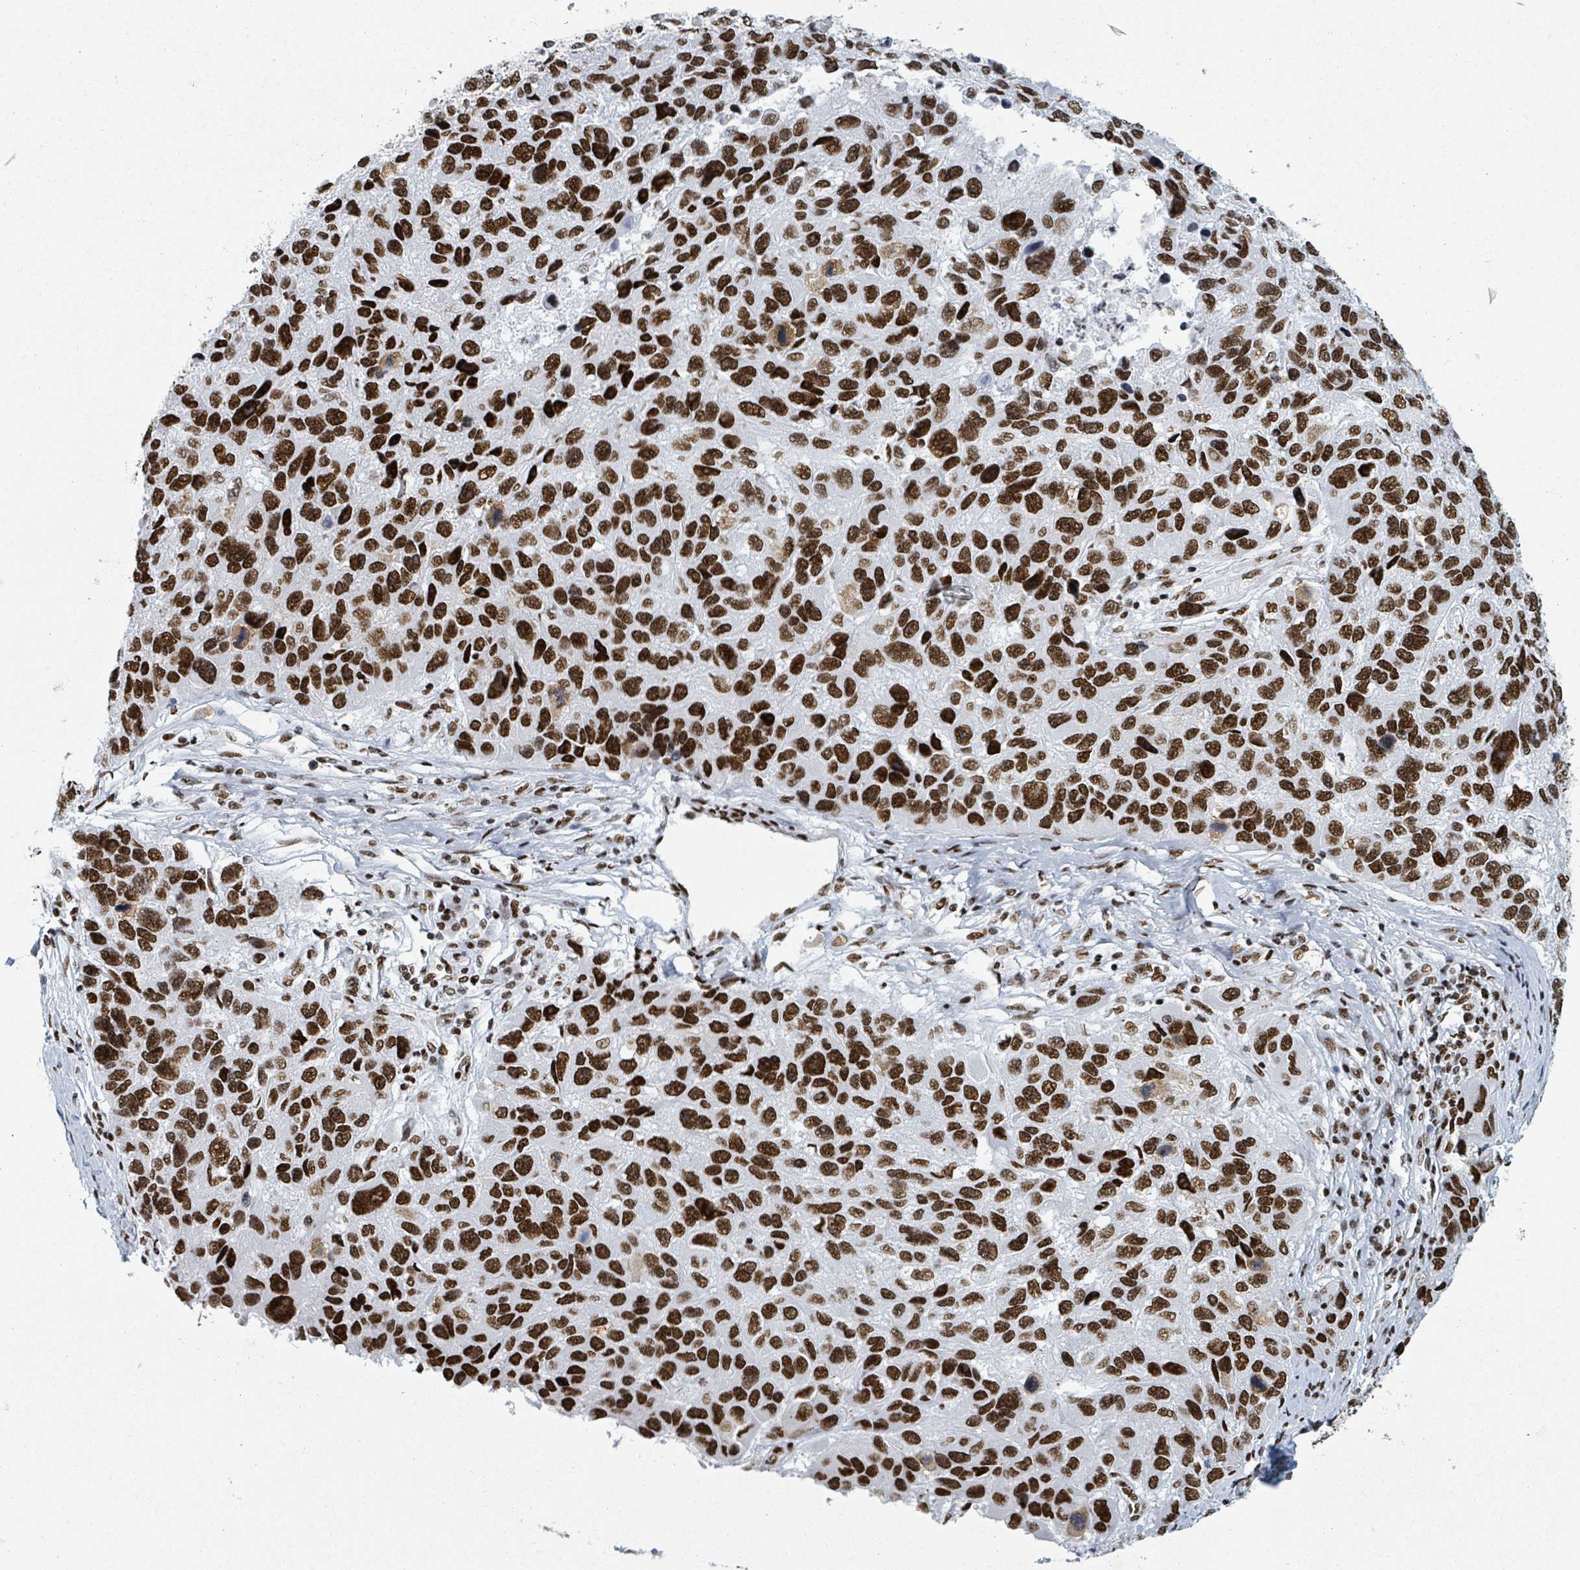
{"staining": {"intensity": "strong", "quantity": ">75%", "location": "nuclear"}, "tissue": "melanoma", "cell_type": "Tumor cells", "image_type": "cancer", "snomed": [{"axis": "morphology", "description": "Malignant melanoma, NOS"}, {"axis": "topography", "description": "Skin"}], "caption": "The micrograph demonstrates staining of malignant melanoma, revealing strong nuclear protein positivity (brown color) within tumor cells.", "gene": "DHX16", "patient": {"sex": "male", "age": 53}}